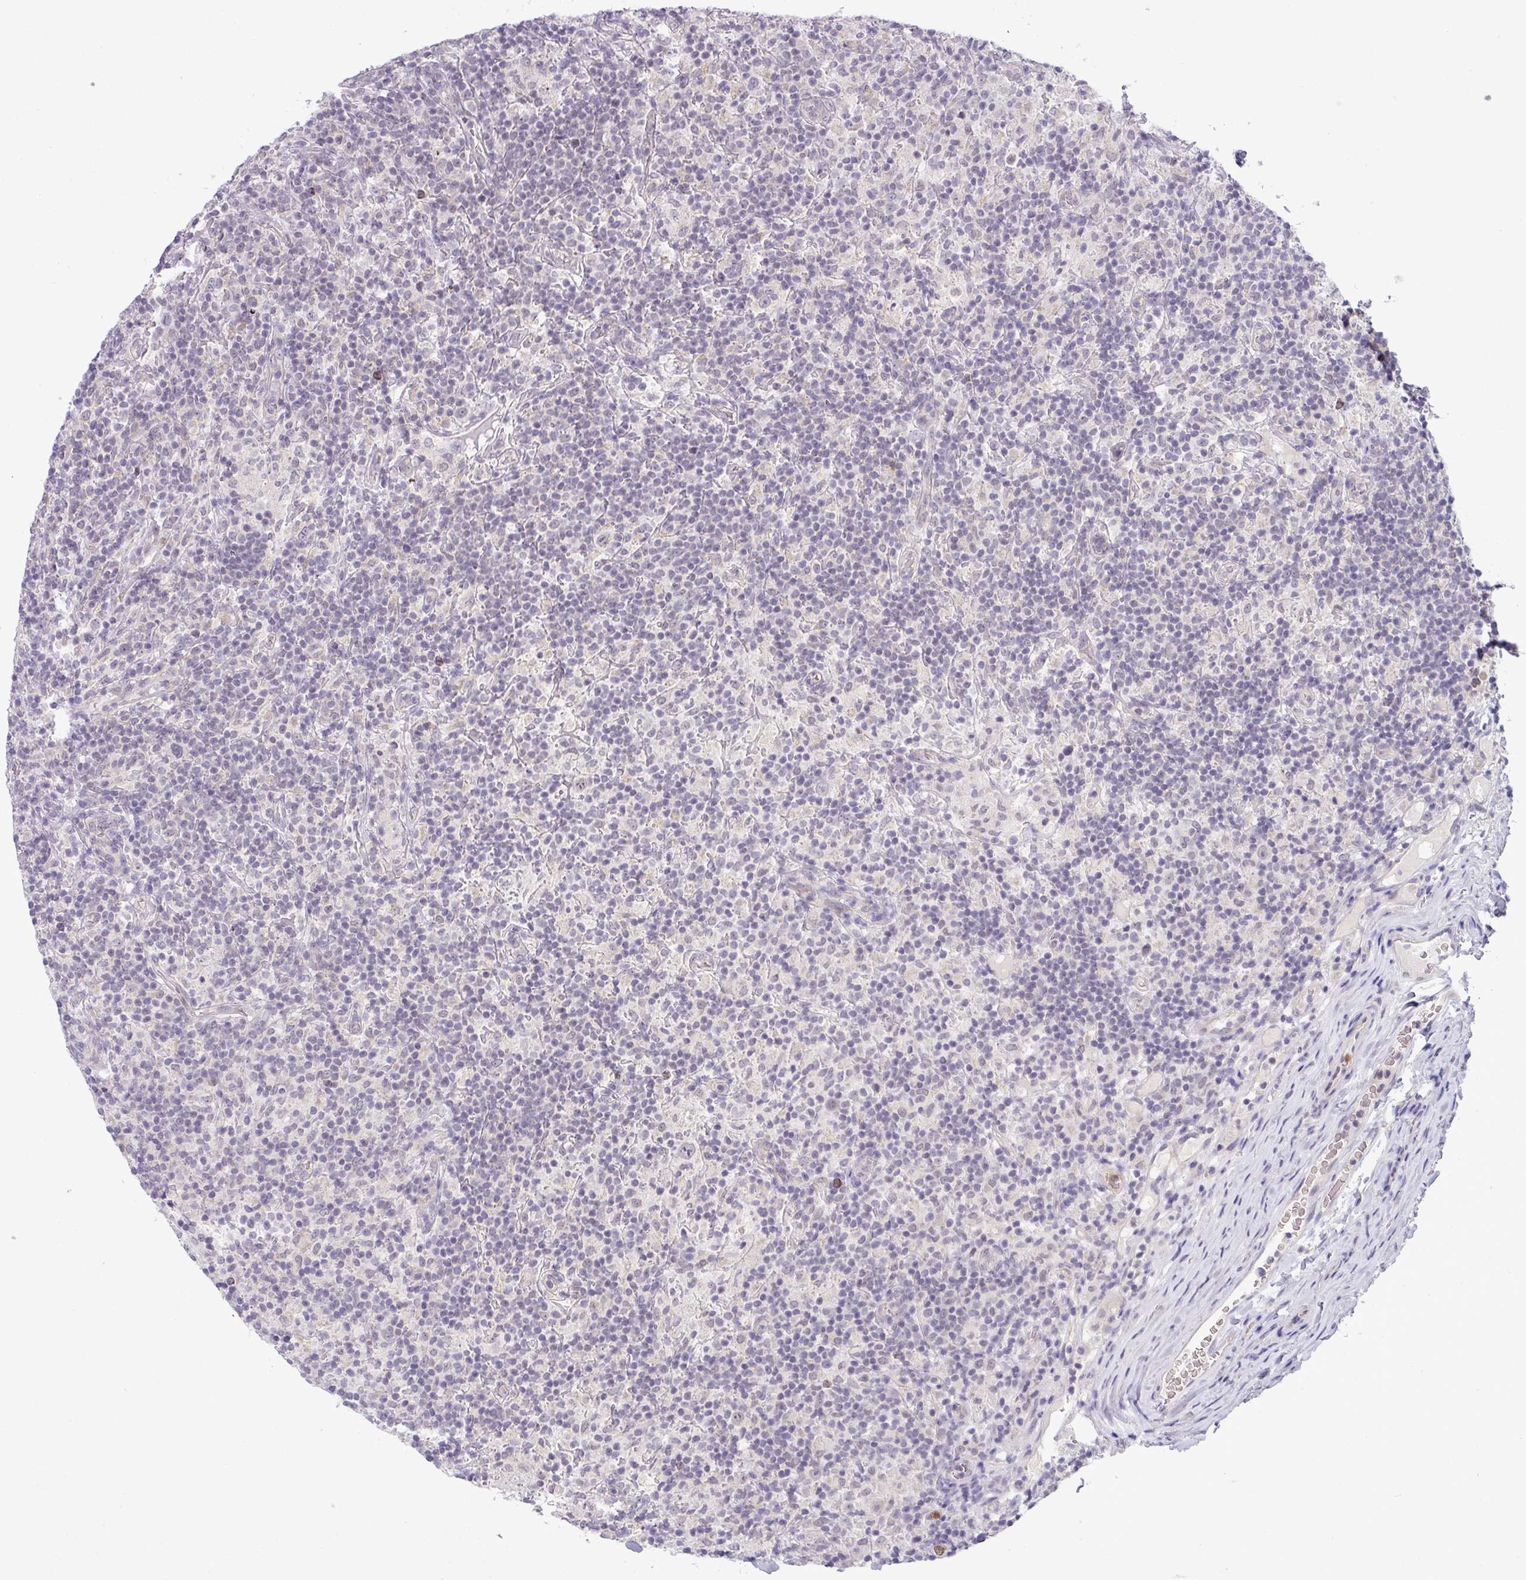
{"staining": {"intensity": "negative", "quantity": "none", "location": "none"}, "tissue": "lymphoma", "cell_type": "Tumor cells", "image_type": "cancer", "snomed": [{"axis": "morphology", "description": "Hodgkin's disease, NOS"}, {"axis": "topography", "description": "Lymph node"}], "caption": "This is an IHC image of lymphoma. There is no staining in tumor cells.", "gene": "HBEGF", "patient": {"sex": "male", "age": 70}}